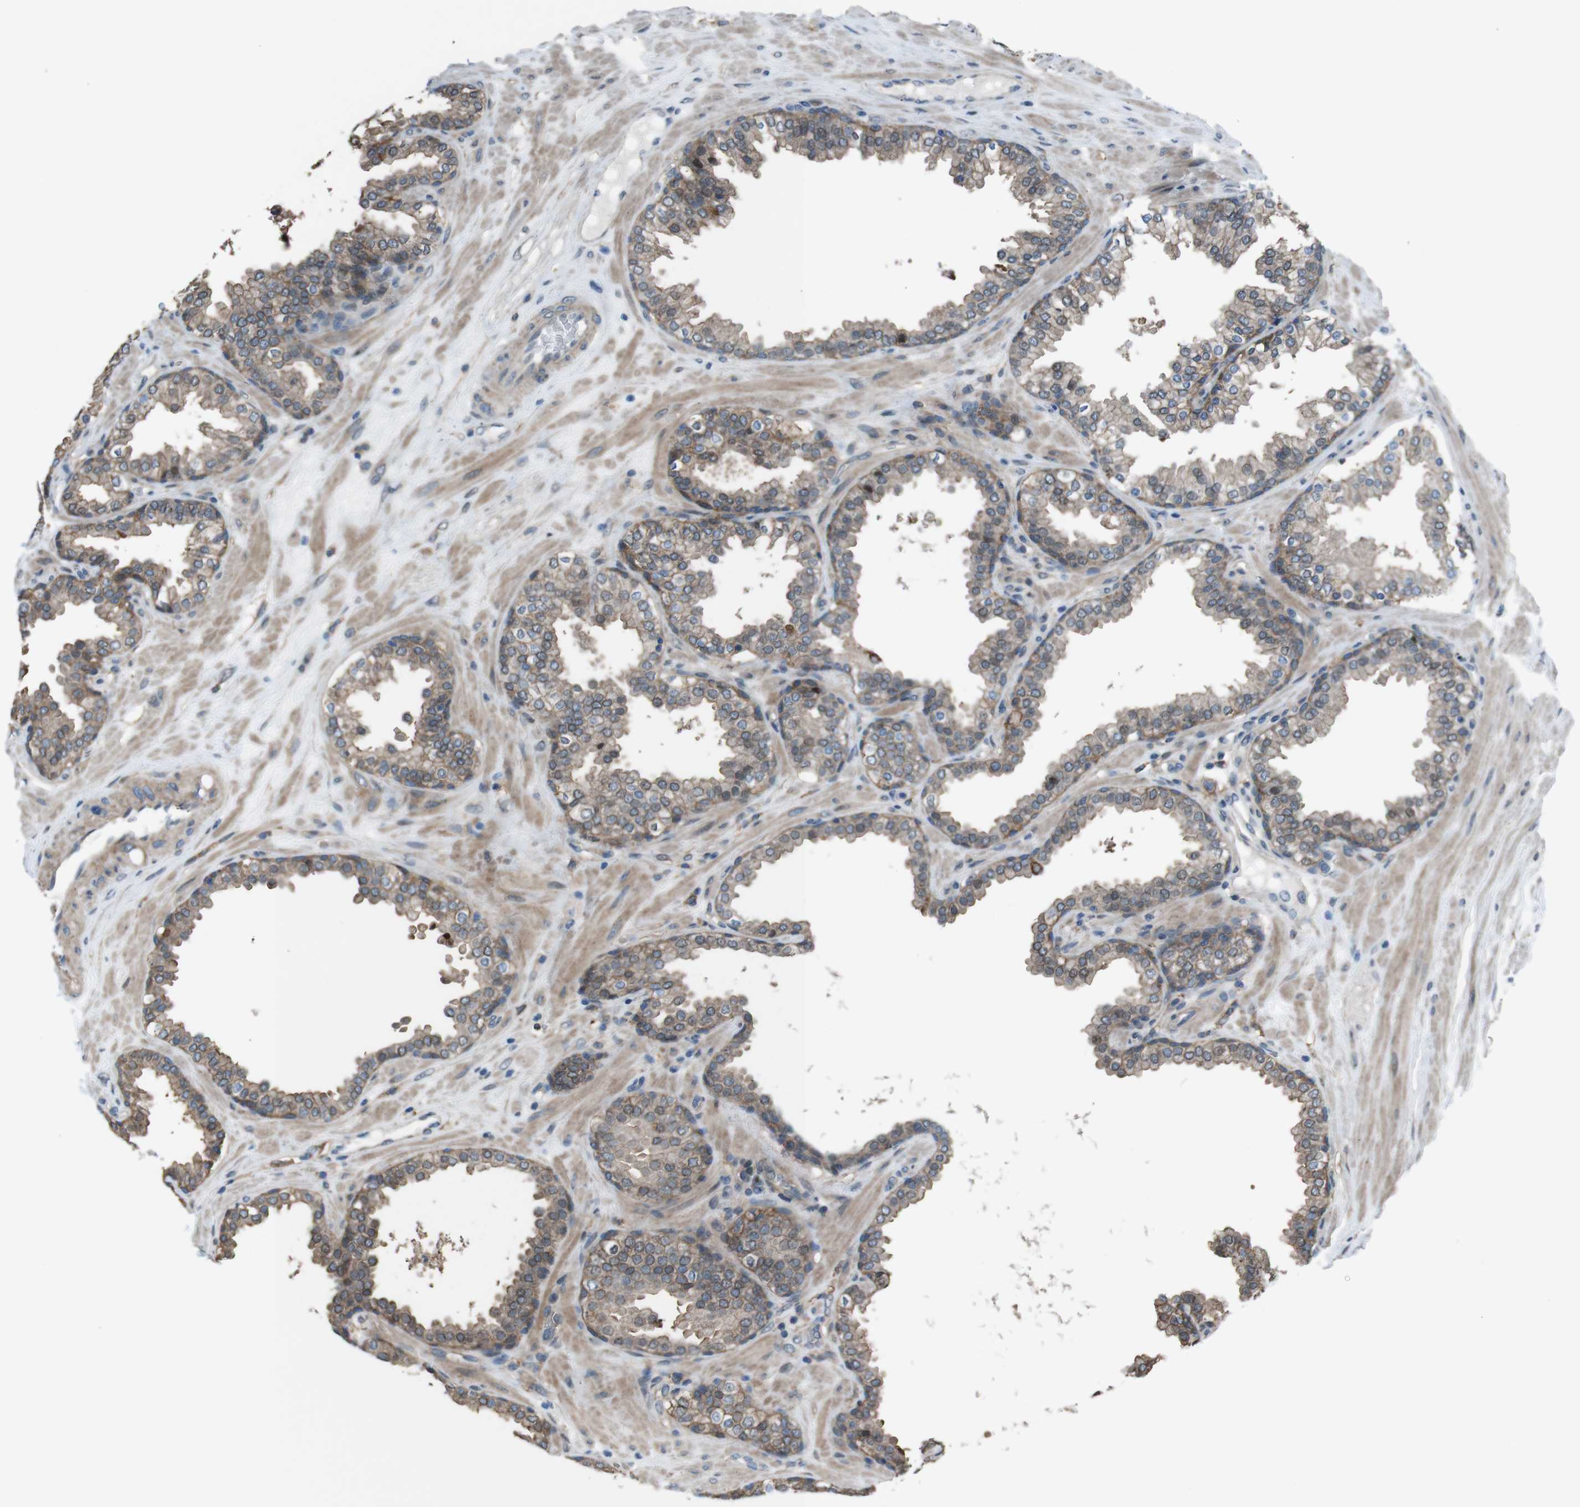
{"staining": {"intensity": "weak", "quantity": ">75%", "location": "cytoplasmic/membranous"}, "tissue": "prostate", "cell_type": "Glandular cells", "image_type": "normal", "snomed": [{"axis": "morphology", "description": "Normal tissue, NOS"}, {"axis": "topography", "description": "Prostate"}], "caption": "This photomicrograph demonstrates benign prostate stained with IHC to label a protein in brown. The cytoplasmic/membranous of glandular cells show weak positivity for the protein. Nuclei are counter-stained blue.", "gene": "ATP2B1", "patient": {"sex": "male", "age": 51}}